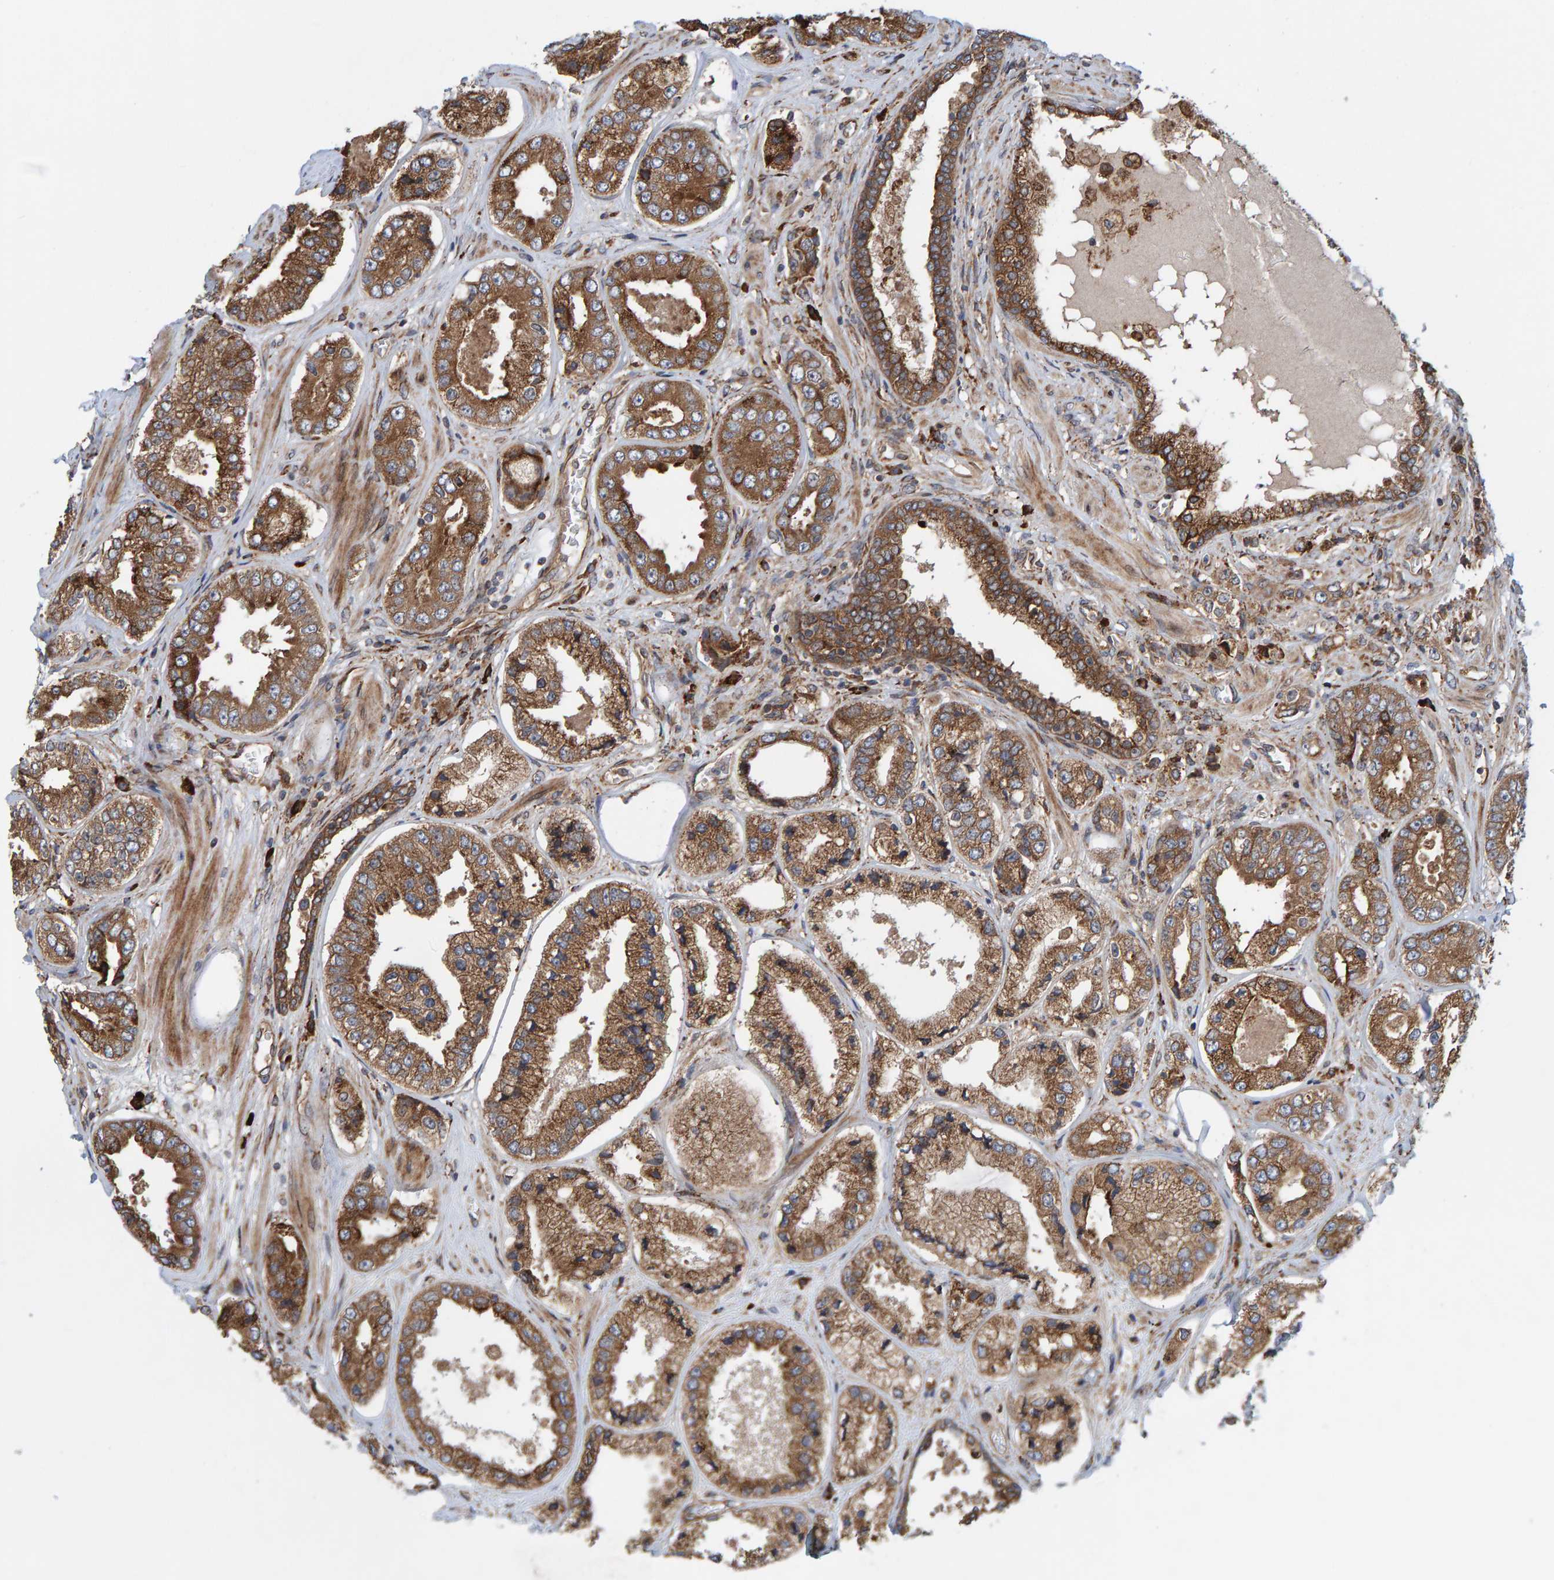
{"staining": {"intensity": "moderate", "quantity": ">75%", "location": "cytoplasmic/membranous"}, "tissue": "prostate cancer", "cell_type": "Tumor cells", "image_type": "cancer", "snomed": [{"axis": "morphology", "description": "Adenocarcinoma, High grade"}, {"axis": "topography", "description": "Prostate"}], "caption": "The immunohistochemical stain highlights moderate cytoplasmic/membranous expression in tumor cells of prostate cancer tissue.", "gene": "KIAA0753", "patient": {"sex": "male", "age": 61}}